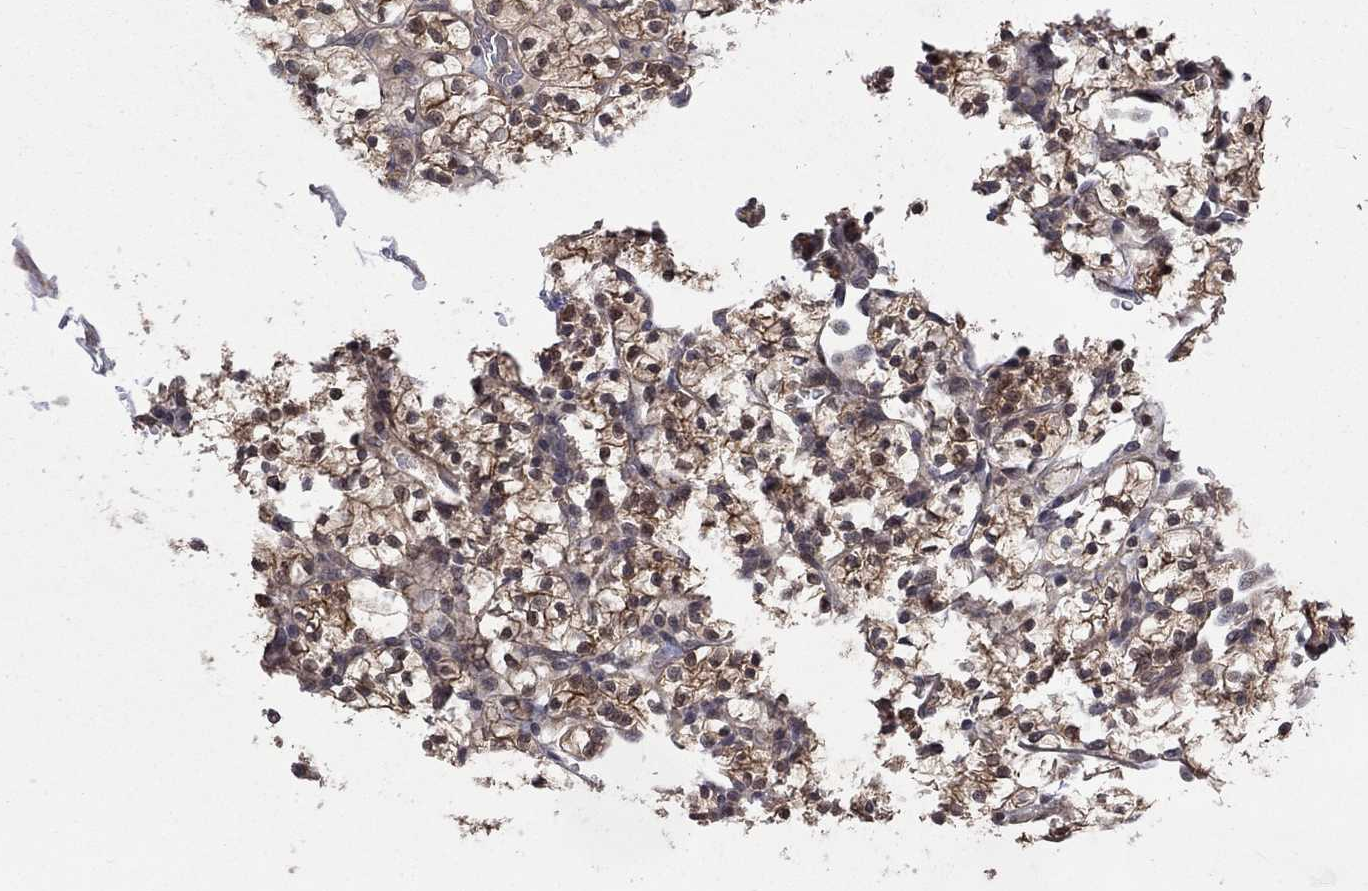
{"staining": {"intensity": "strong", "quantity": ">75%", "location": "cytoplasmic/membranous"}, "tissue": "renal cancer", "cell_type": "Tumor cells", "image_type": "cancer", "snomed": [{"axis": "morphology", "description": "Adenocarcinoma, NOS"}, {"axis": "topography", "description": "Kidney"}], "caption": "Protein staining demonstrates strong cytoplasmic/membranous positivity in approximately >75% of tumor cells in renal adenocarcinoma.", "gene": "IAH1", "patient": {"sex": "female", "age": 89}}